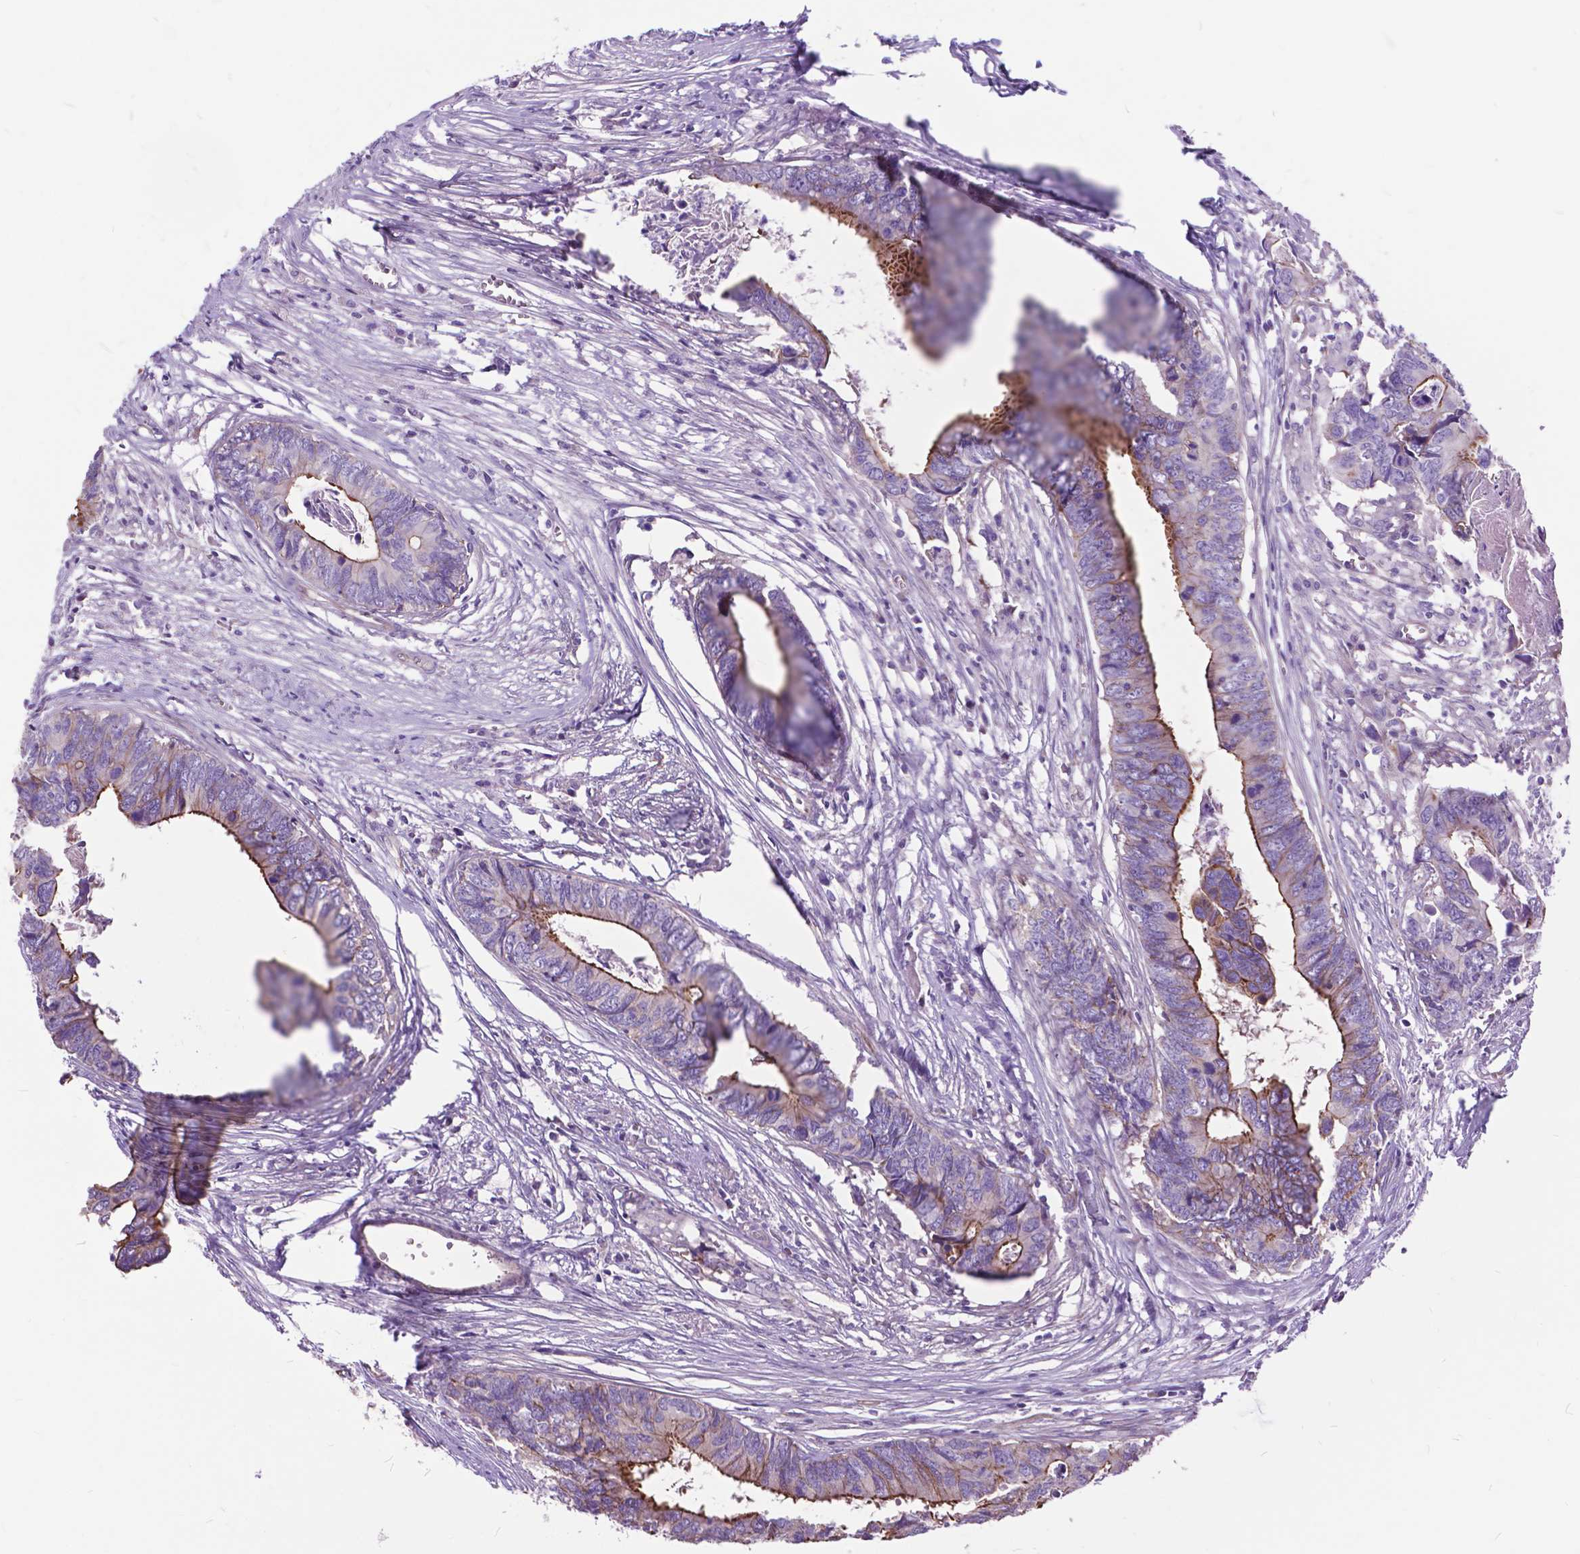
{"staining": {"intensity": "moderate", "quantity": "<25%", "location": "cytoplasmic/membranous"}, "tissue": "colorectal cancer", "cell_type": "Tumor cells", "image_type": "cancer", "snomed": [{"axis": "morphology", "description": "Adenocarcinoma, NOS"}, {"axis": "topography", "description": "Colon"}], "caption": "Moderate cytoplasmic/membranous staining is present in approximately <25% of tumor cells in colorectal cancer.", "gene": "FLT4", "patient": {"sex": "female", "age": 82}}